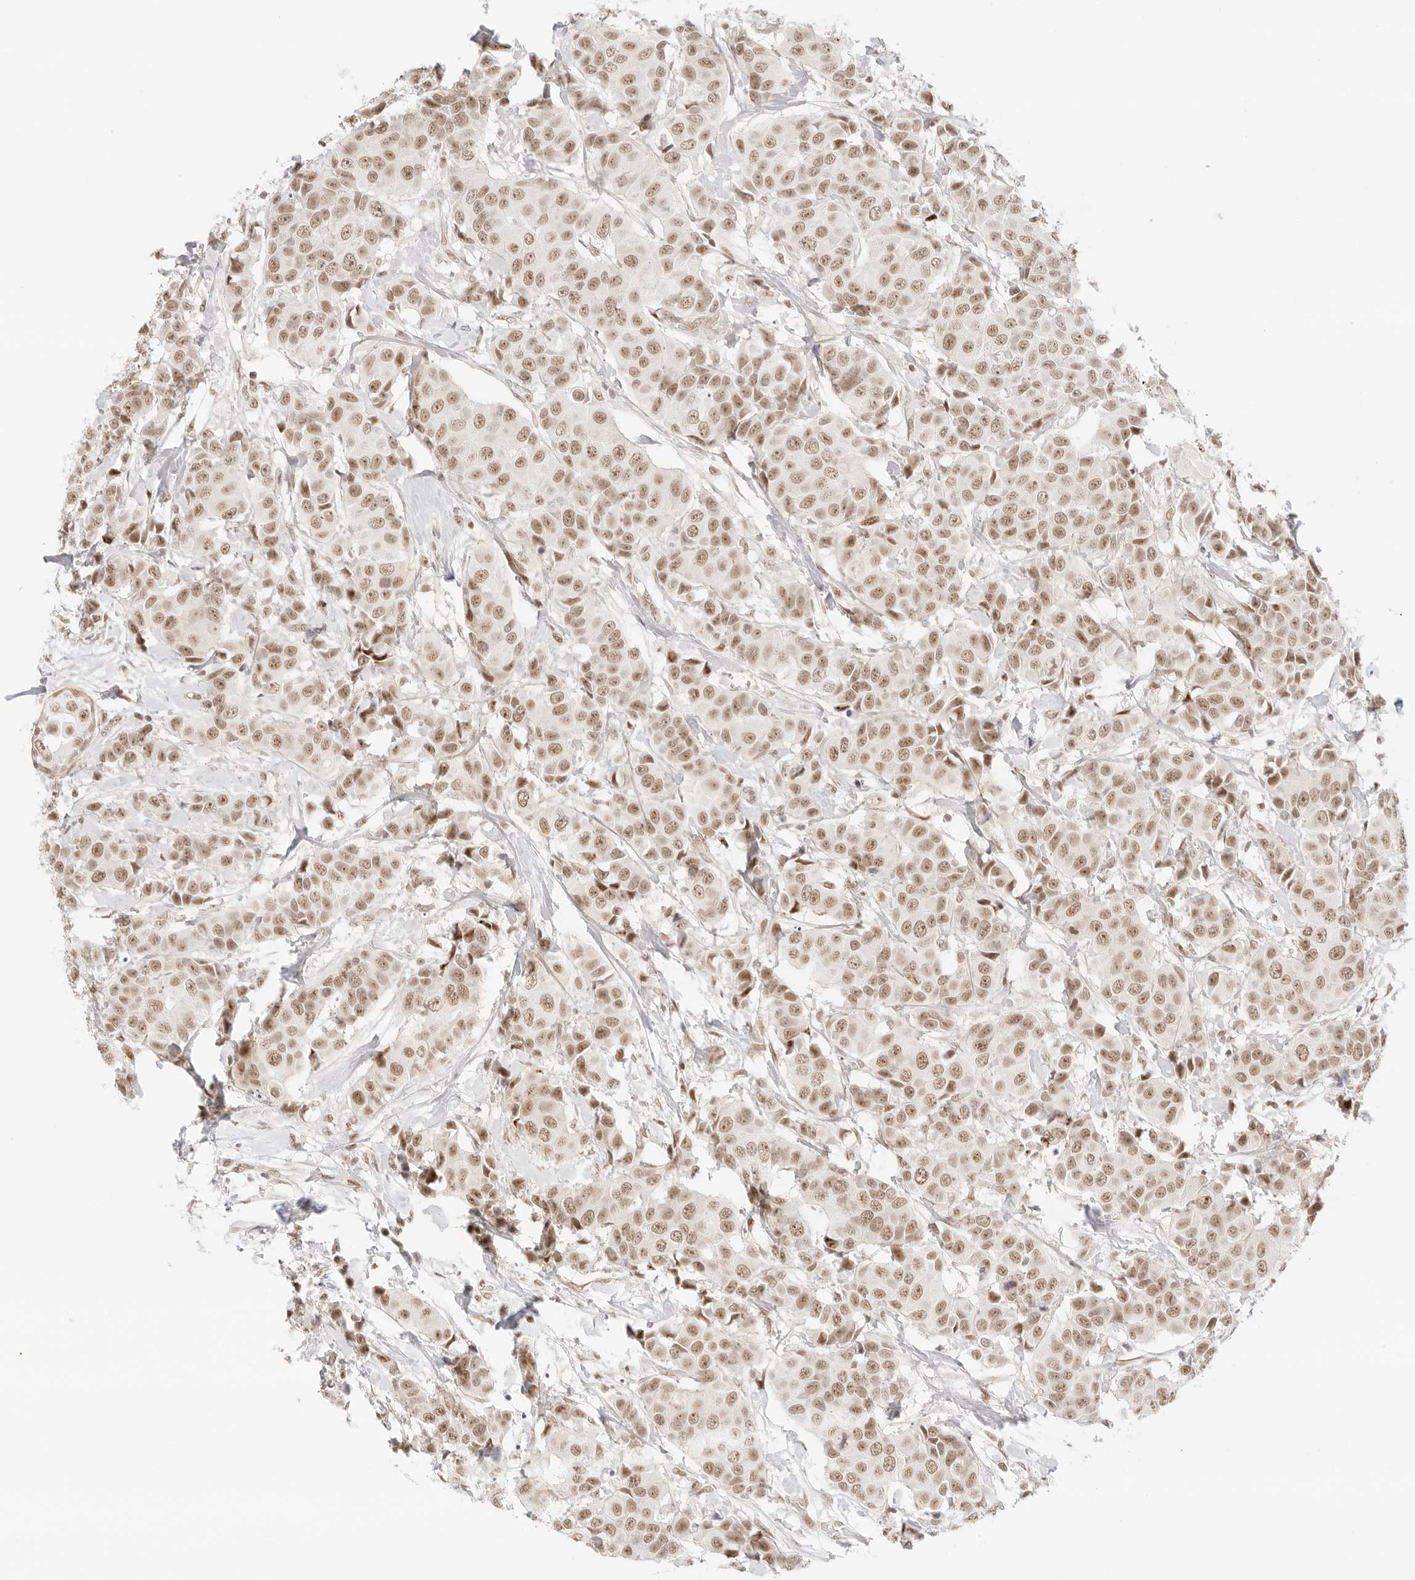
{"staining": {"intensity": "moderate", "quantity": ">75%", "location": "nuclear"}, "tissue": "breast cancer", "cell_type": "Tumor cells", "image_type": "cancer", "snomed": [{"axis": "morphology", "description": "Normal tissue, NOS"}, {"axis": "morphology", "description": "Duct carcinoma"}, {"axis": "topography", "description": "Breast"}], "caption": "Breast cancer tissue exhibits moderate nuclear positivity in about >75% of tumor cells", "gene": "ITGA6", "patient": {"sex": "female", "age": 39}}